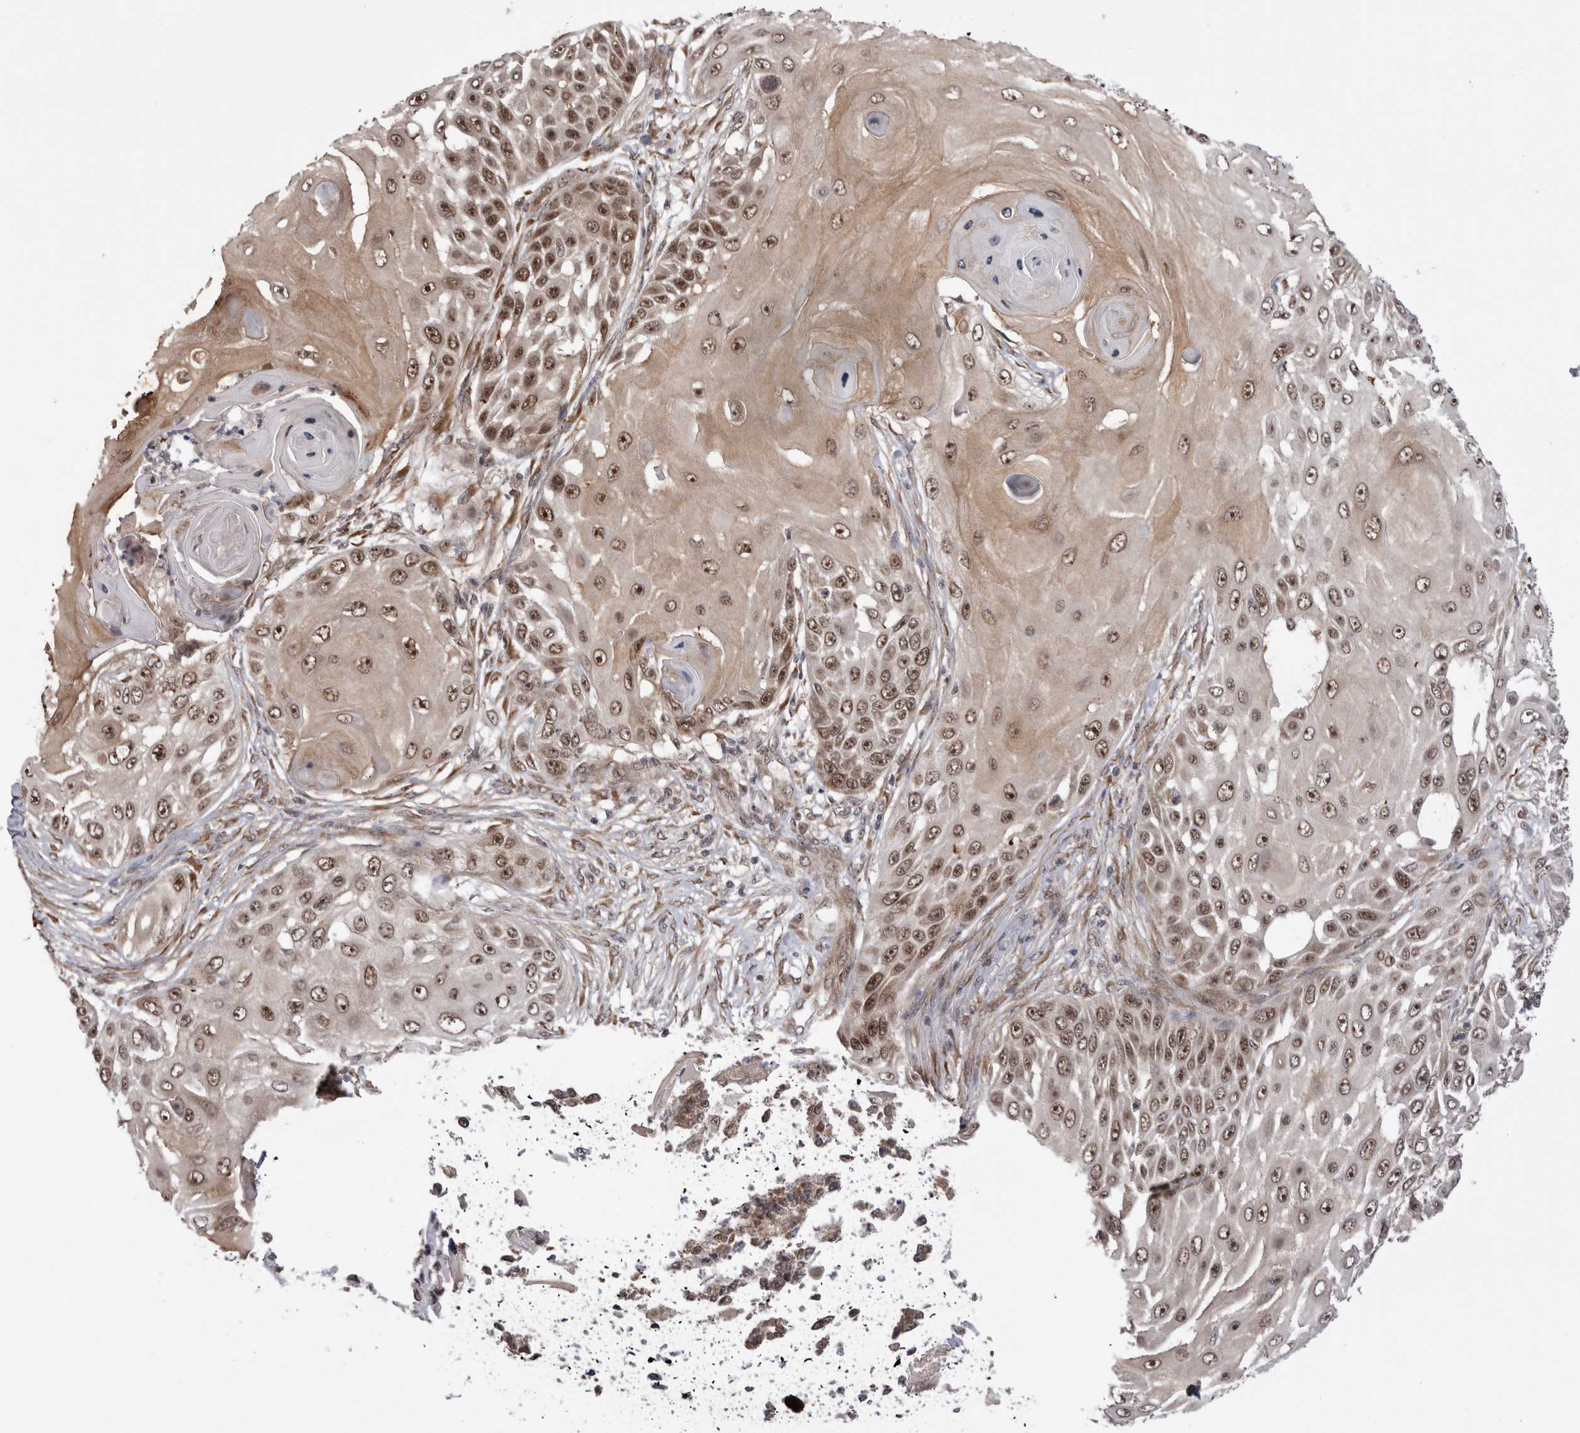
{"staining": {"intensity": "moderate", "quantity": ">75%", "location": "cytoplasmic/membranous,nuclear"}, "tissue": "skin cancer", "cell_type": "Tumor cells", "image_type": "cancer", "snomed": [{"axis": "morphology", "description": "Squamous cell carcinoma, NOS"}, {"axis": "topography", "description": "Skin"}], "caption": "Protein positivity by immunohistochemistry exhibits moderate cytoplasmic/membranous and nuclear positivity in approximately >75% of tumor cells in skin squamous cell carcinoma. The protein of interest is stained brown, and the nuclei are stained in blue (DAB IHC with brightfield microscopy, high magnification).", "gene": "EXOSC4", "patient": {"sex": "female", "age": 44}}